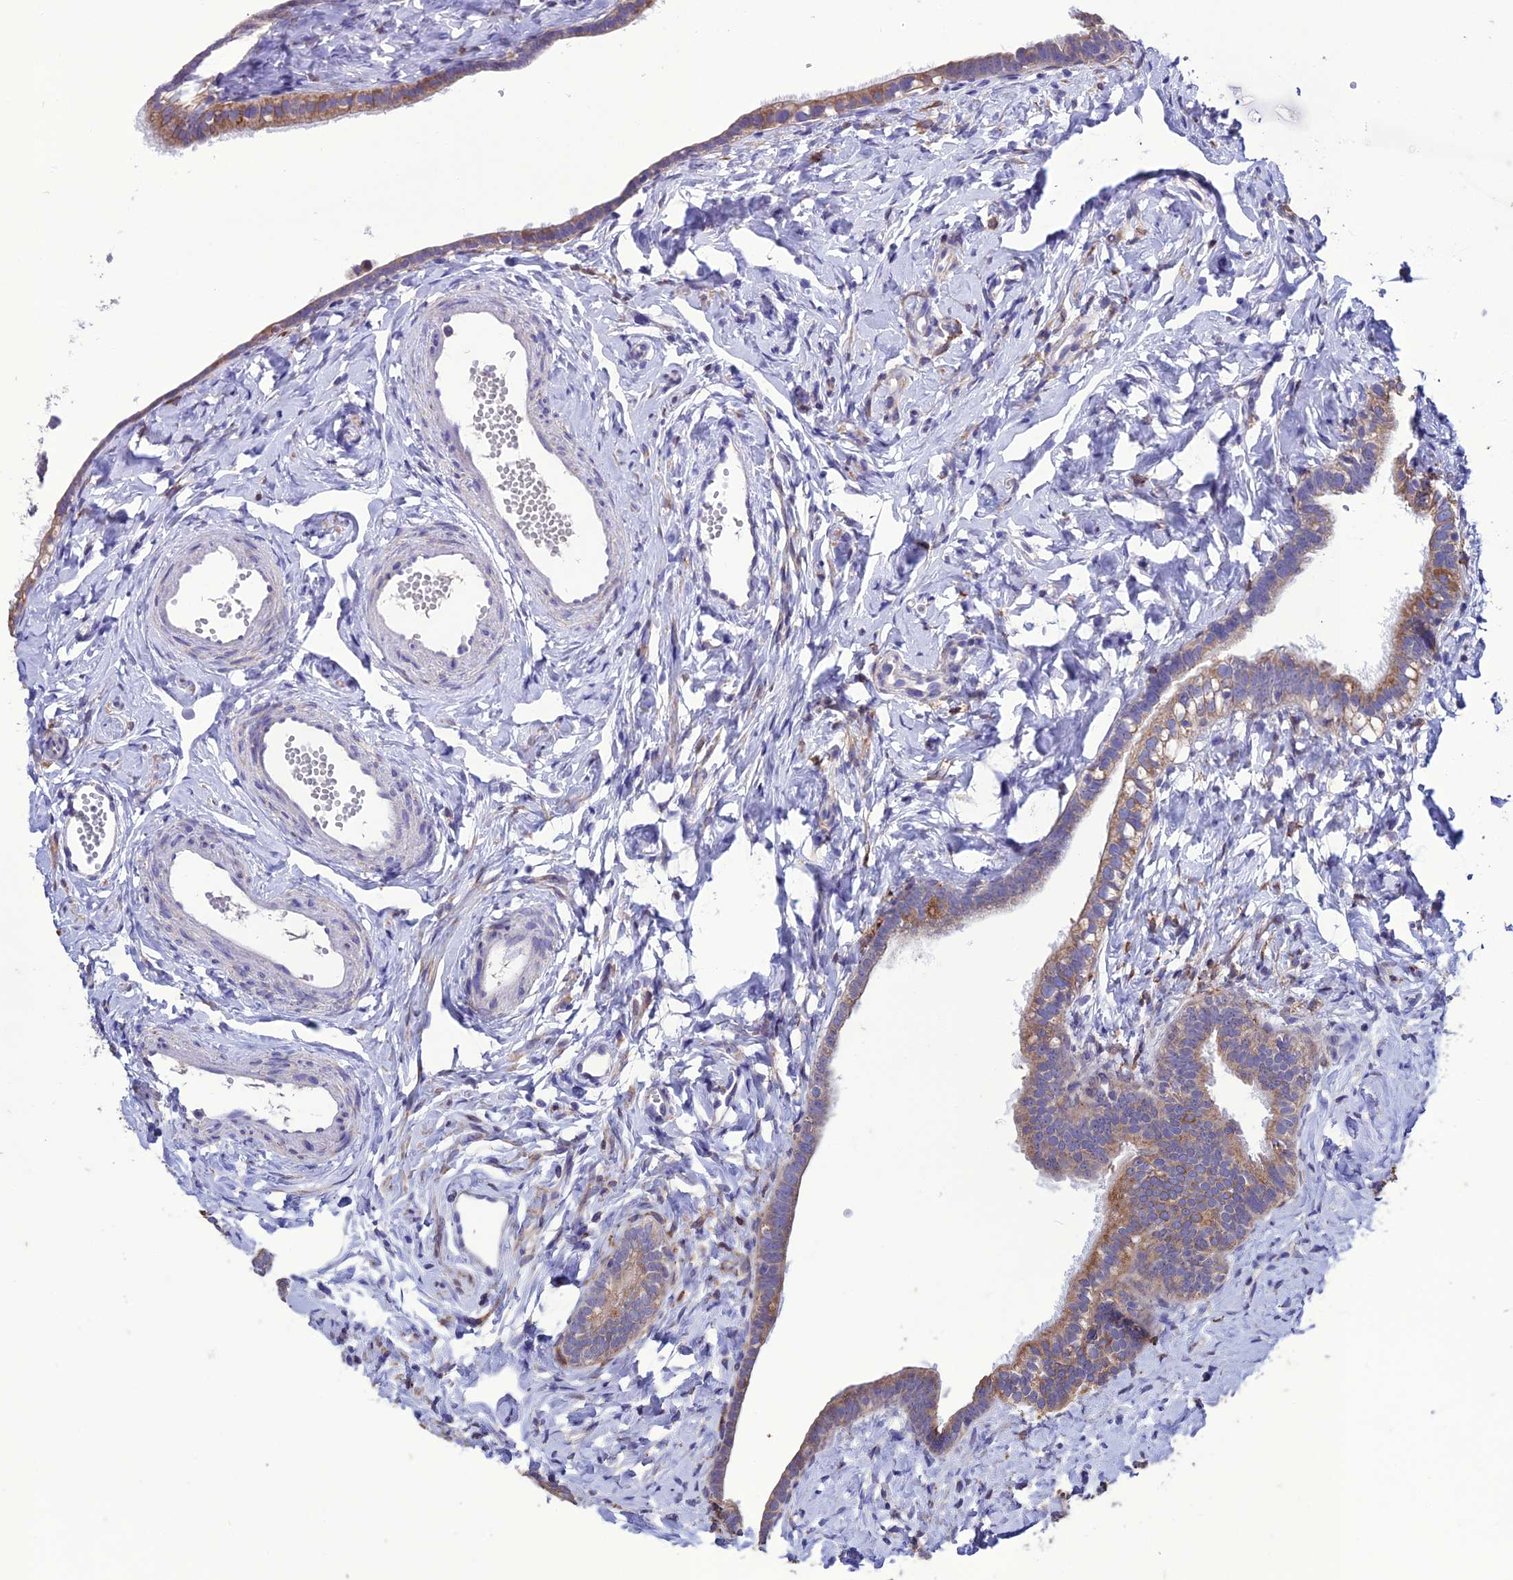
{"staining": {"intensity": "moderate", "quantity": ">75%", "location": "cytoplasmic/membranous"}, "tissue": "fallopian tube", "cell_type": "Glandular cells", "image_type": "normal", "snomed": [{"axis": "morphology", "description": "Normal tissue, NOS"}, {"axis": "topography", "description": "Fallopian tube"}], "caption": "Protein expression analysis of normal fallopian tube exhibits moderate cytoplasmic/membranous positivity in about >75% of glandular cells.", "gene": "HOGA1", "patient": {"sex": "female", "age": 66}}